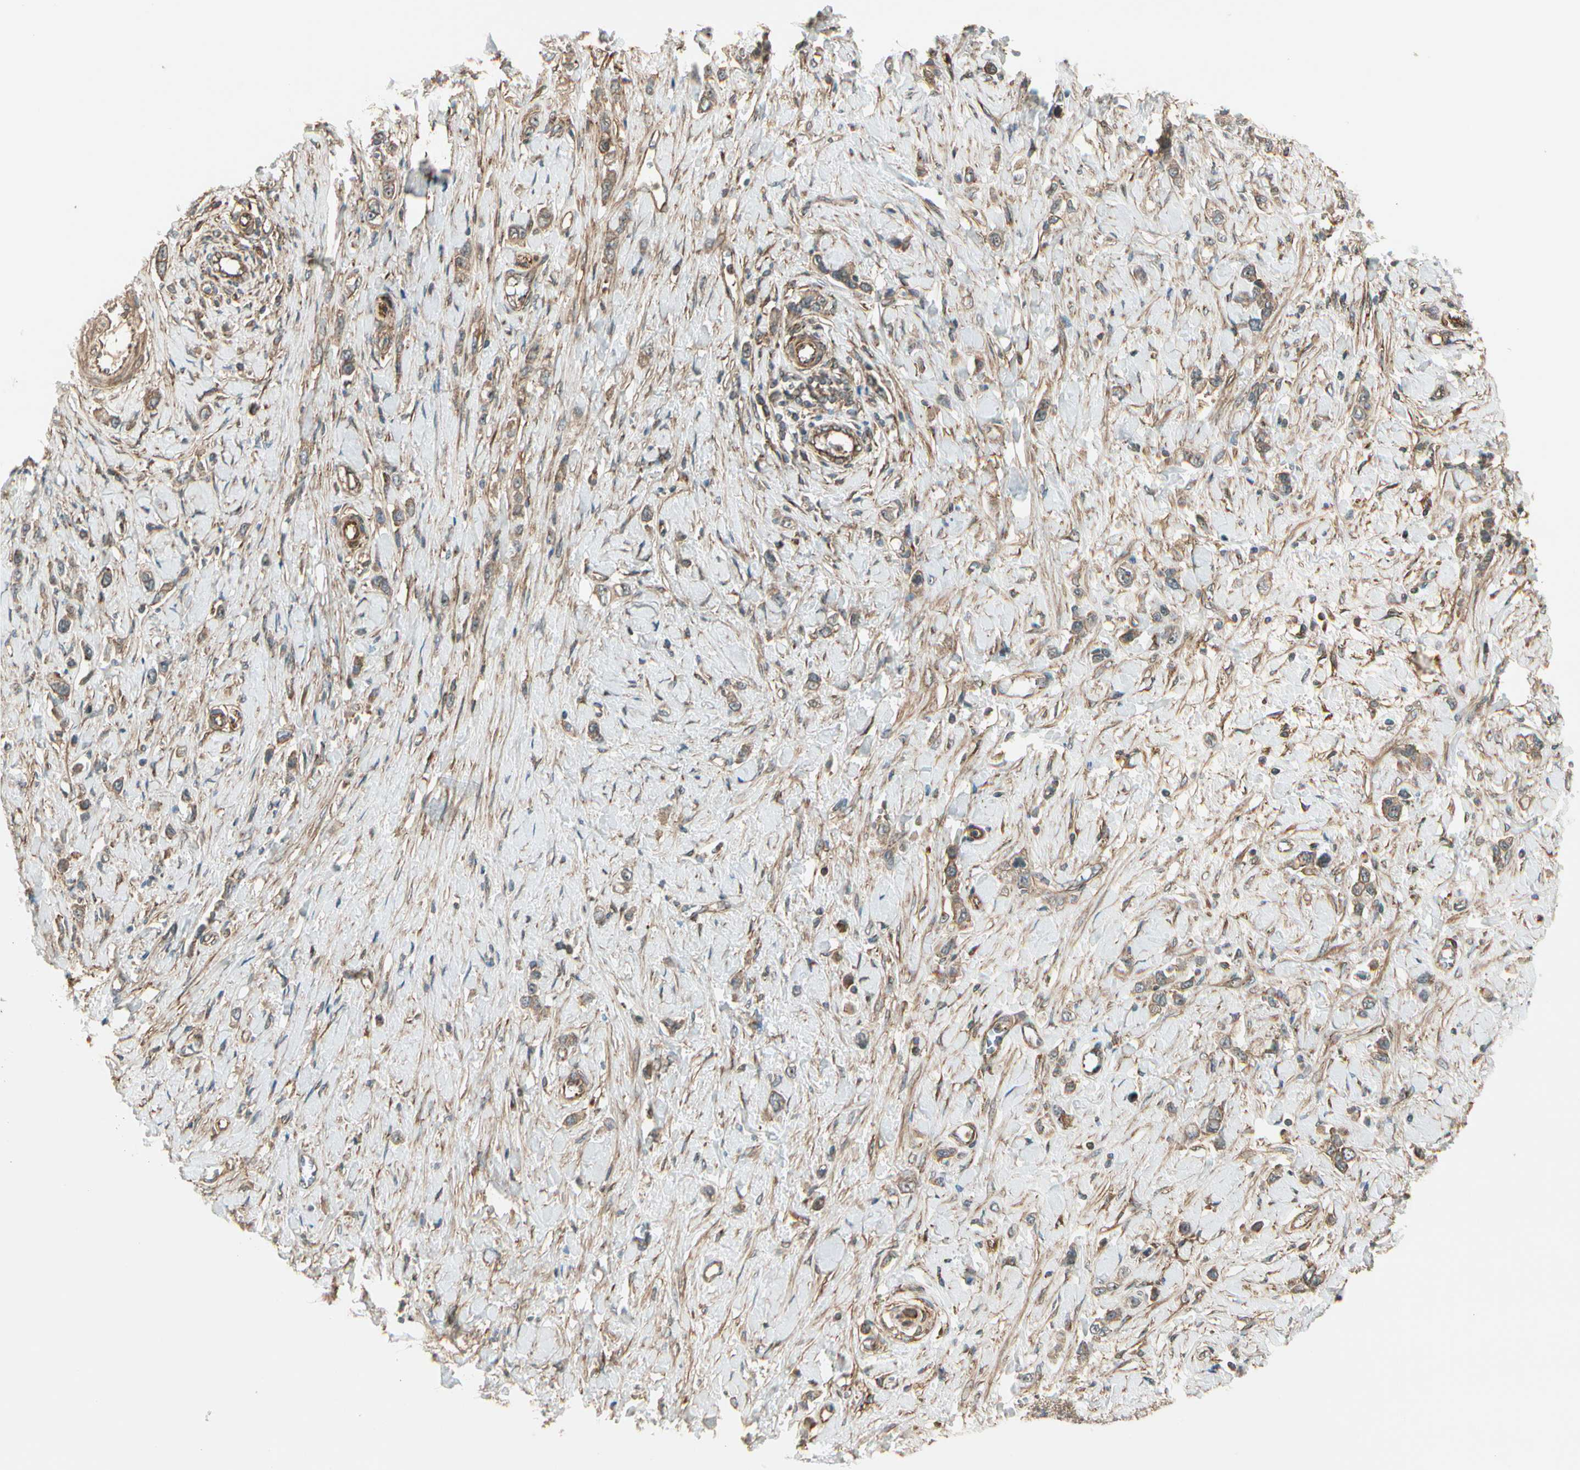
{"staining": {"intensity": "moderate", "quantity": ">75%", "location": "cytoplasmic/membranous"}, "tissue": "stomach cancer", "cell_type": "Tumor cells", "image_type": "cancer", "snomed": [{"axis": "morphology", "description": "Normal tissue, NOS"}, {"axis": "morphology", "description": "Adenocarcinoma, NOS"}, {"axis": "topography", "description": "Stomach, upper"}, {"axis": "topography", "description": "Stomach"}], "caption": "Moderate cytoplasmic/membranous staining is identified in about >75% of tumor cells in stomach cancer. (Brightfield microscopy of DAB IHC at high magnification).", "gene": "FKBP15", "patient": {"sex": "female", "age": 65}}